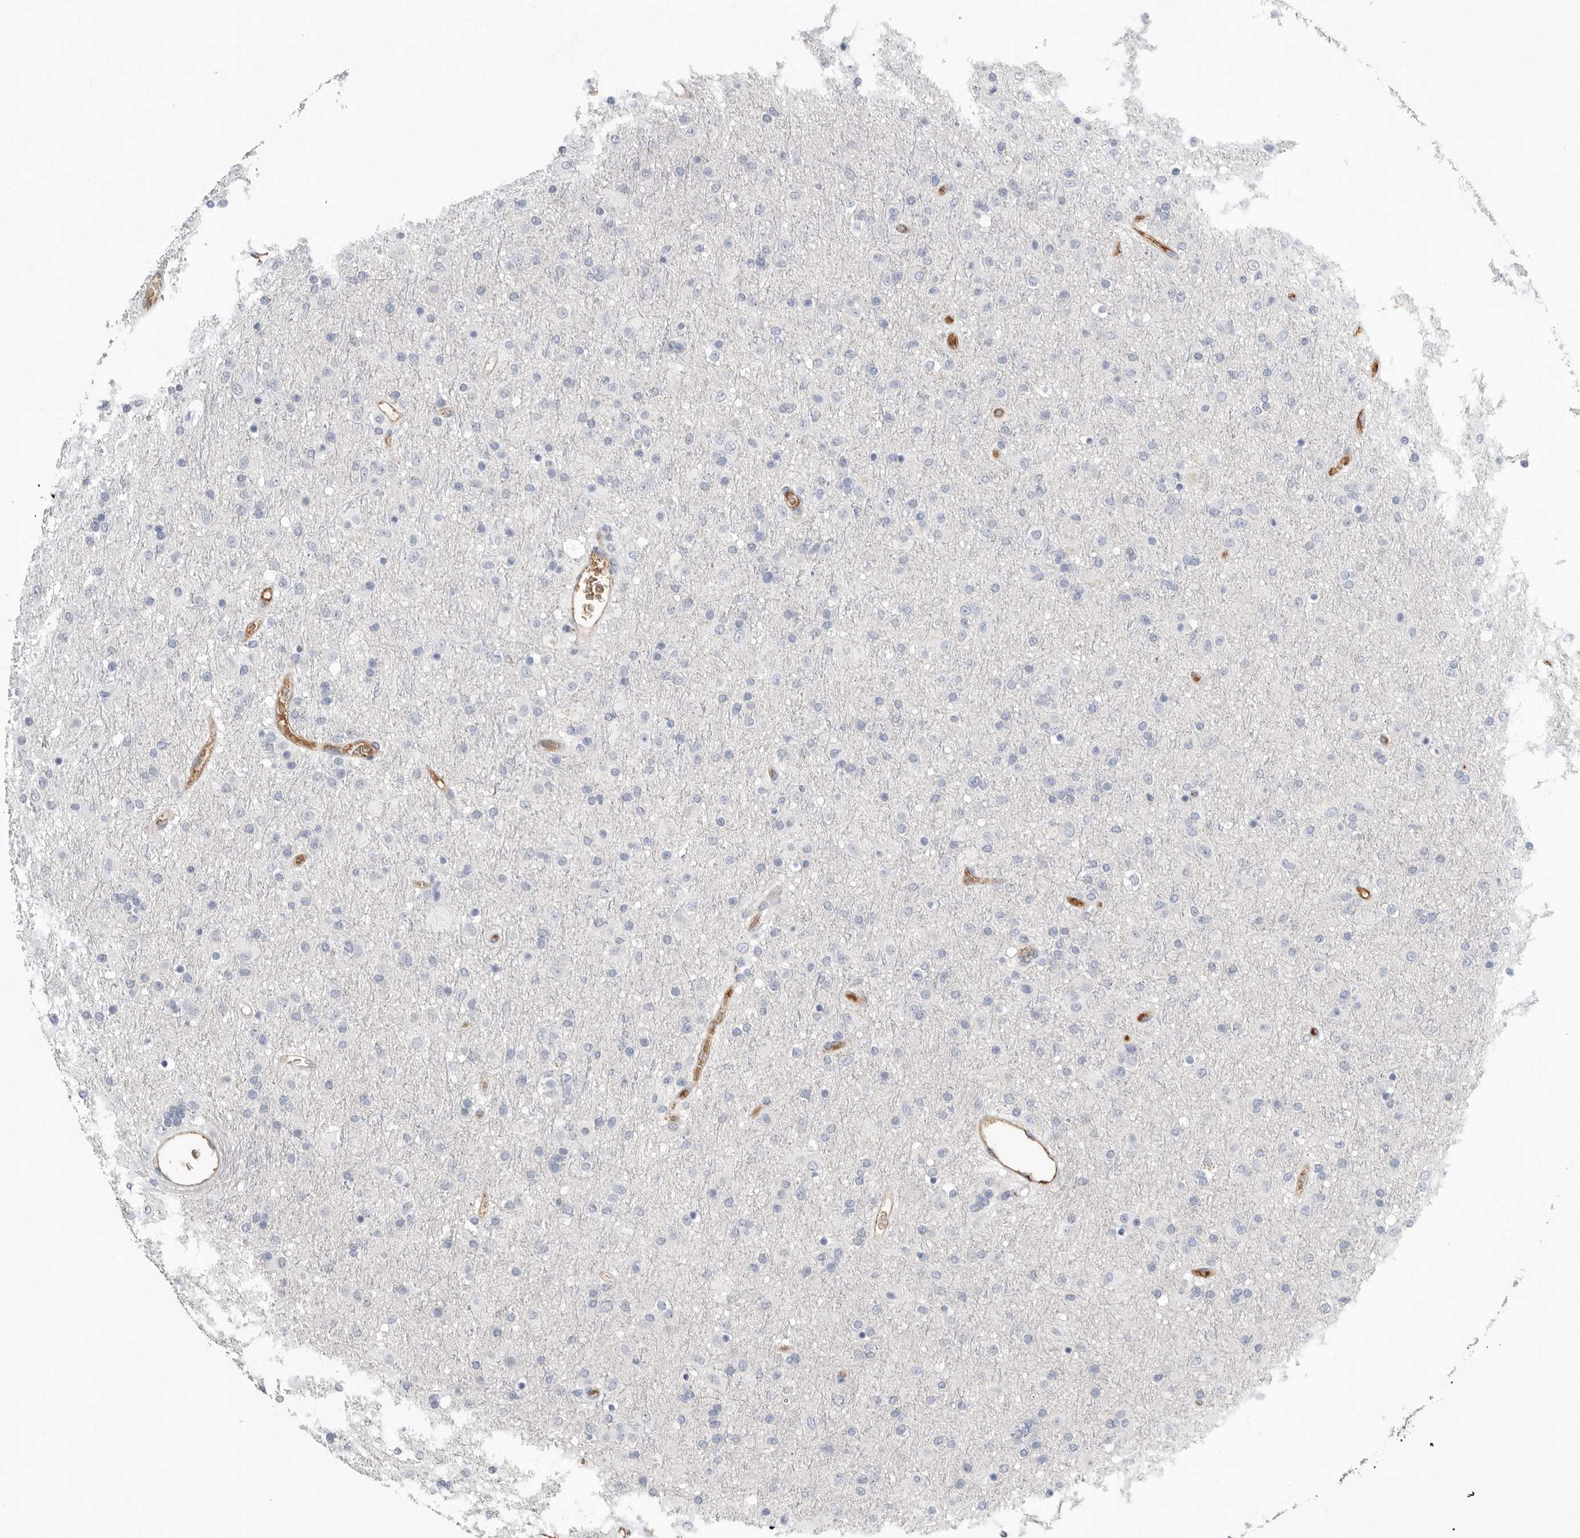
{"staining": {"intensity": "negative", "quantity": "none", "location": "none"}, "tissue": "glioma", "cell_type": "Tumor cells", "image_type": "cancer", "snomed": [{"axis": "morphology", "description": "Glioma, malignant, Low grade"}, {"axis": "topography", "description": "Brain"}], "caption": "Immunohistochemistry (IHC) image of human glioma stained for a protein (brown), which exhibits no staining in tumor cells. (Stains: DAB immunohistochemistry with hematoxylin counter stain, Microscopy: brightfield microscopy at high magnification).", "gene": "APOA2", "patient": {"sex": "male", "age": 65}}